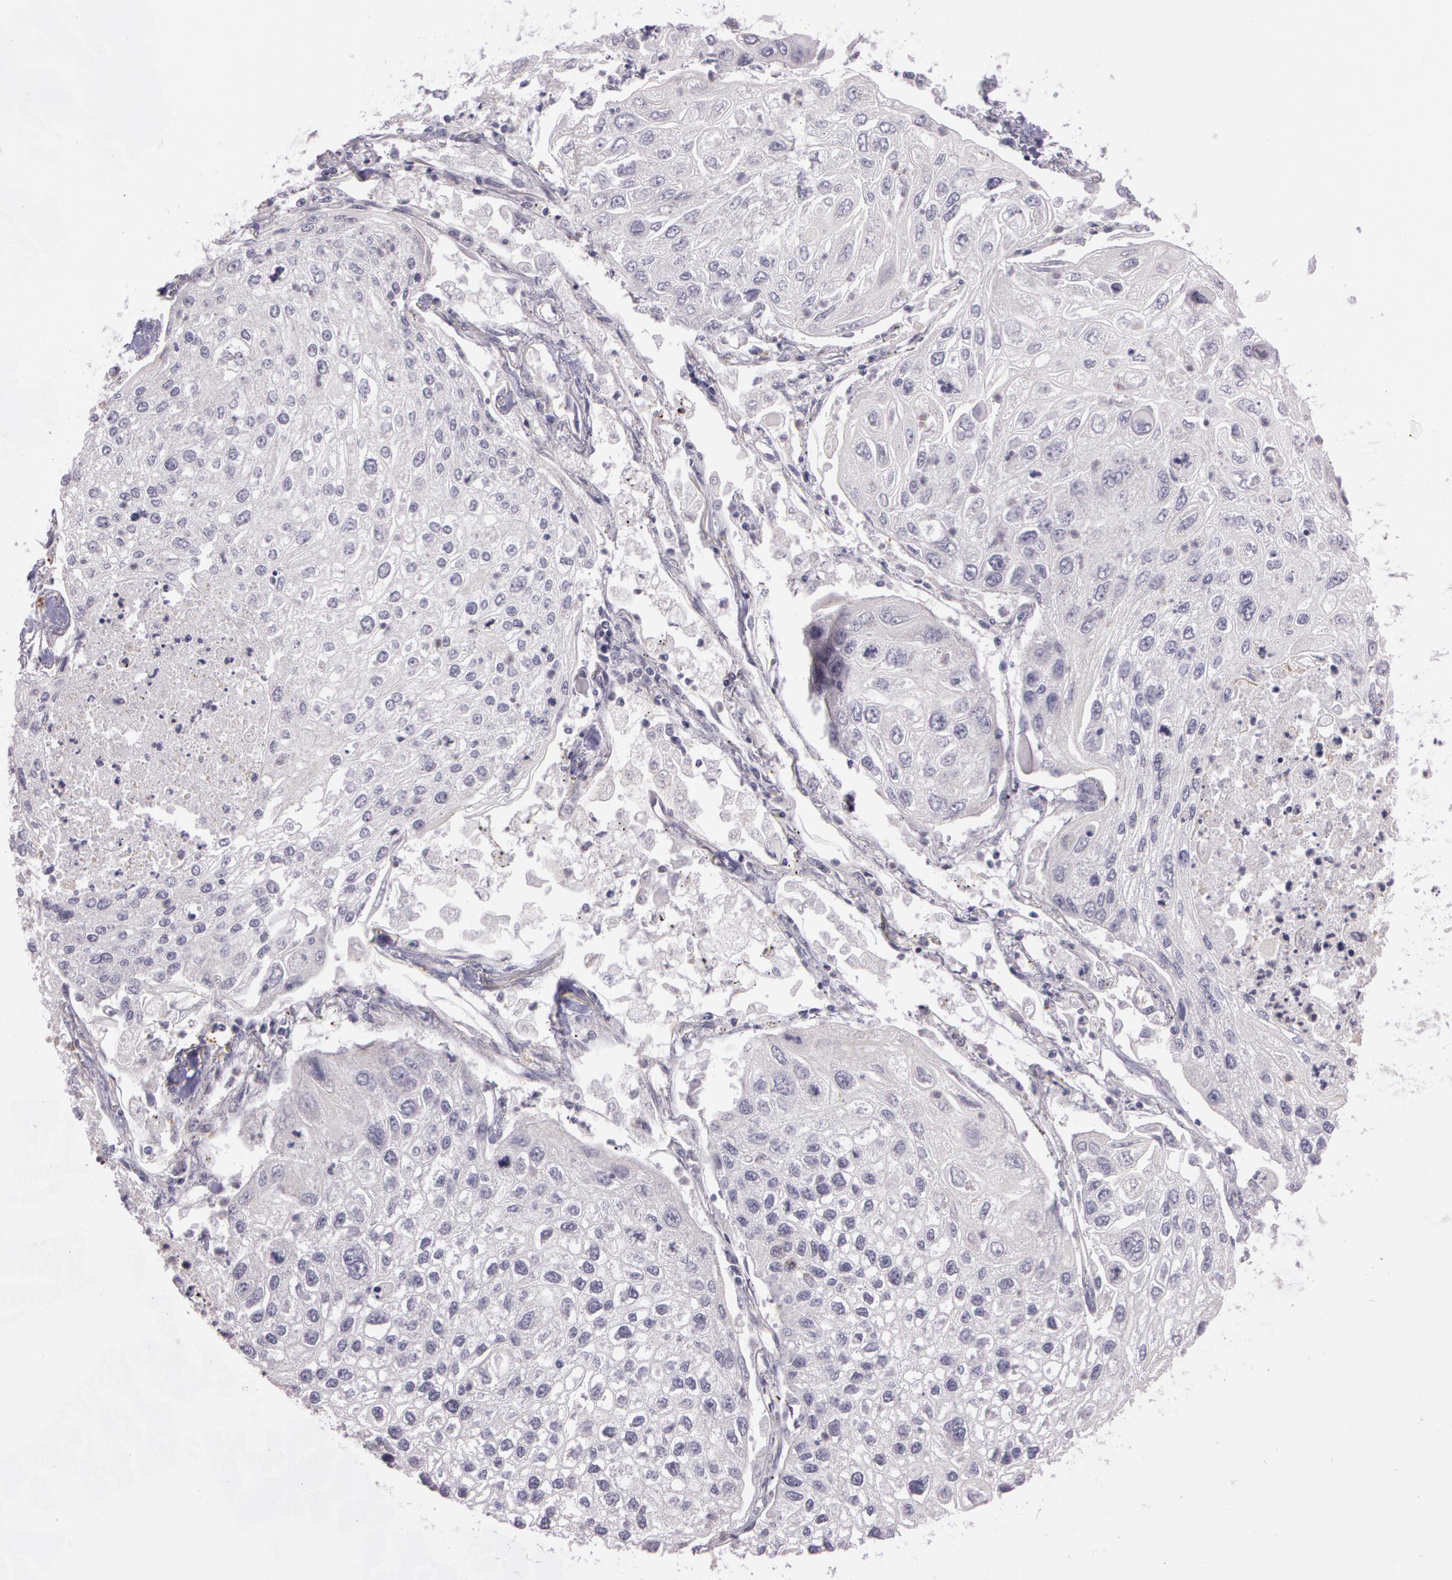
{"staining": {"intensity": "negative", "quantity": "none", "location": "none"}, "tissue": "lung cancer", "cell_type": "Tumor cells", "image_type": "cancer", "snomed": [{"axis": "morphology", "description": "Squamous cell carcinoma, NOS"}, {"axis": "topography", "description": "Lung"}], "caption": "An image of squamous cell carcinoma (lung) stained for a protein shows no brown staining in tumor cells.", "gene": "G2E3", "patient": {"sex": "male", "age": 75}}